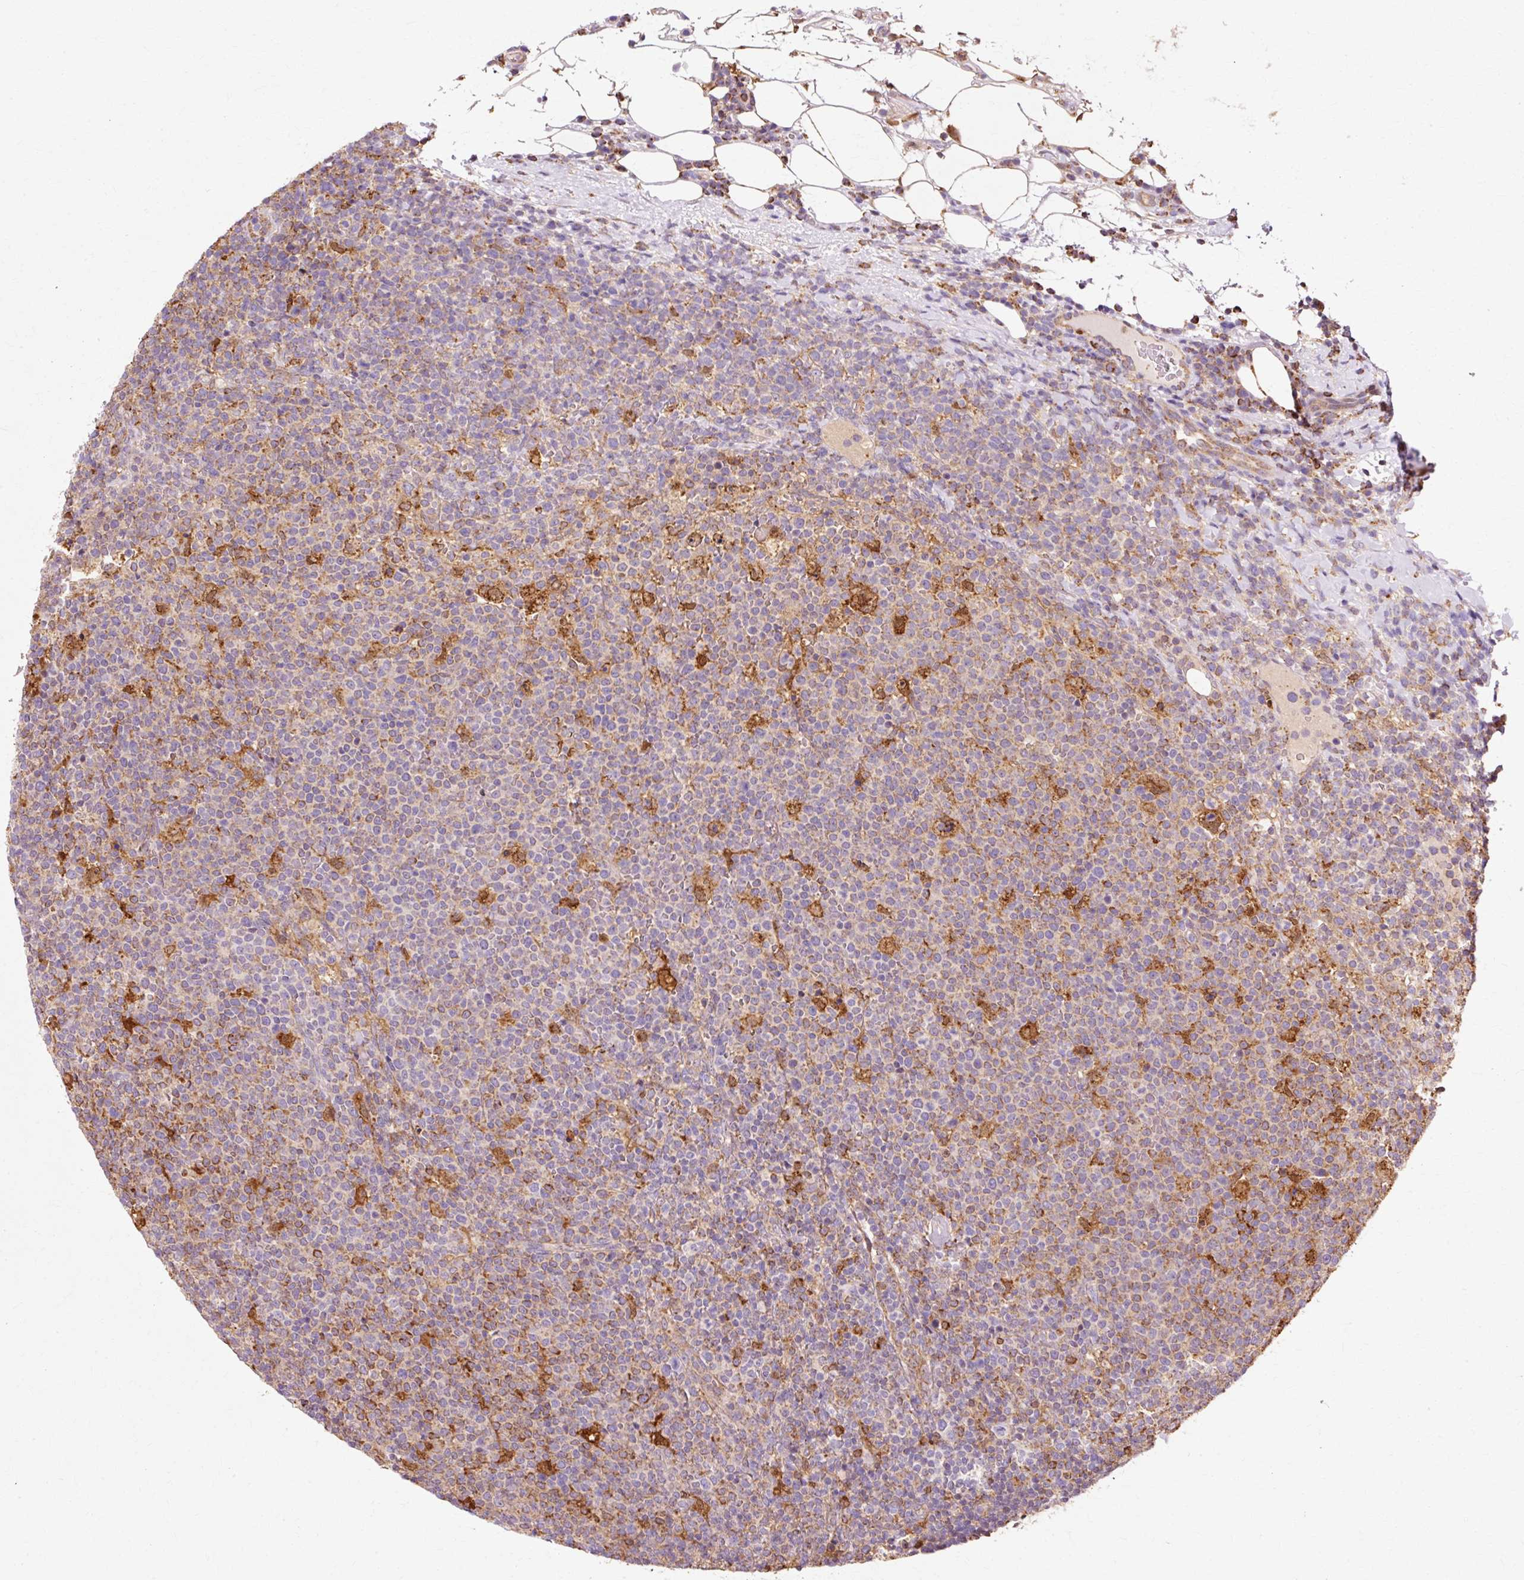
{"staining": {"intensity": "moderate", "quantity": "25%-75%", "location": "cytoplasmic/membranous"}, "tissue": "lymphoma", "cell_type": "Tumor cells", "image_type": "cancer", "snomed": [{"axis": "morphology", "description": "Malignant lymphoma, non-Hodgkin's type, High grade"}, {"axis": "topography", "description": "Lymph node"}], "caption": "Immunohistochemical staining of human lymphoma exhibits medium levels of moderate cytoplasmic/membranous protein expression in approximately 25%-75% of tumor cells.", "gene": "GPX1", "patient": {"sex": "male", "age": 61}}